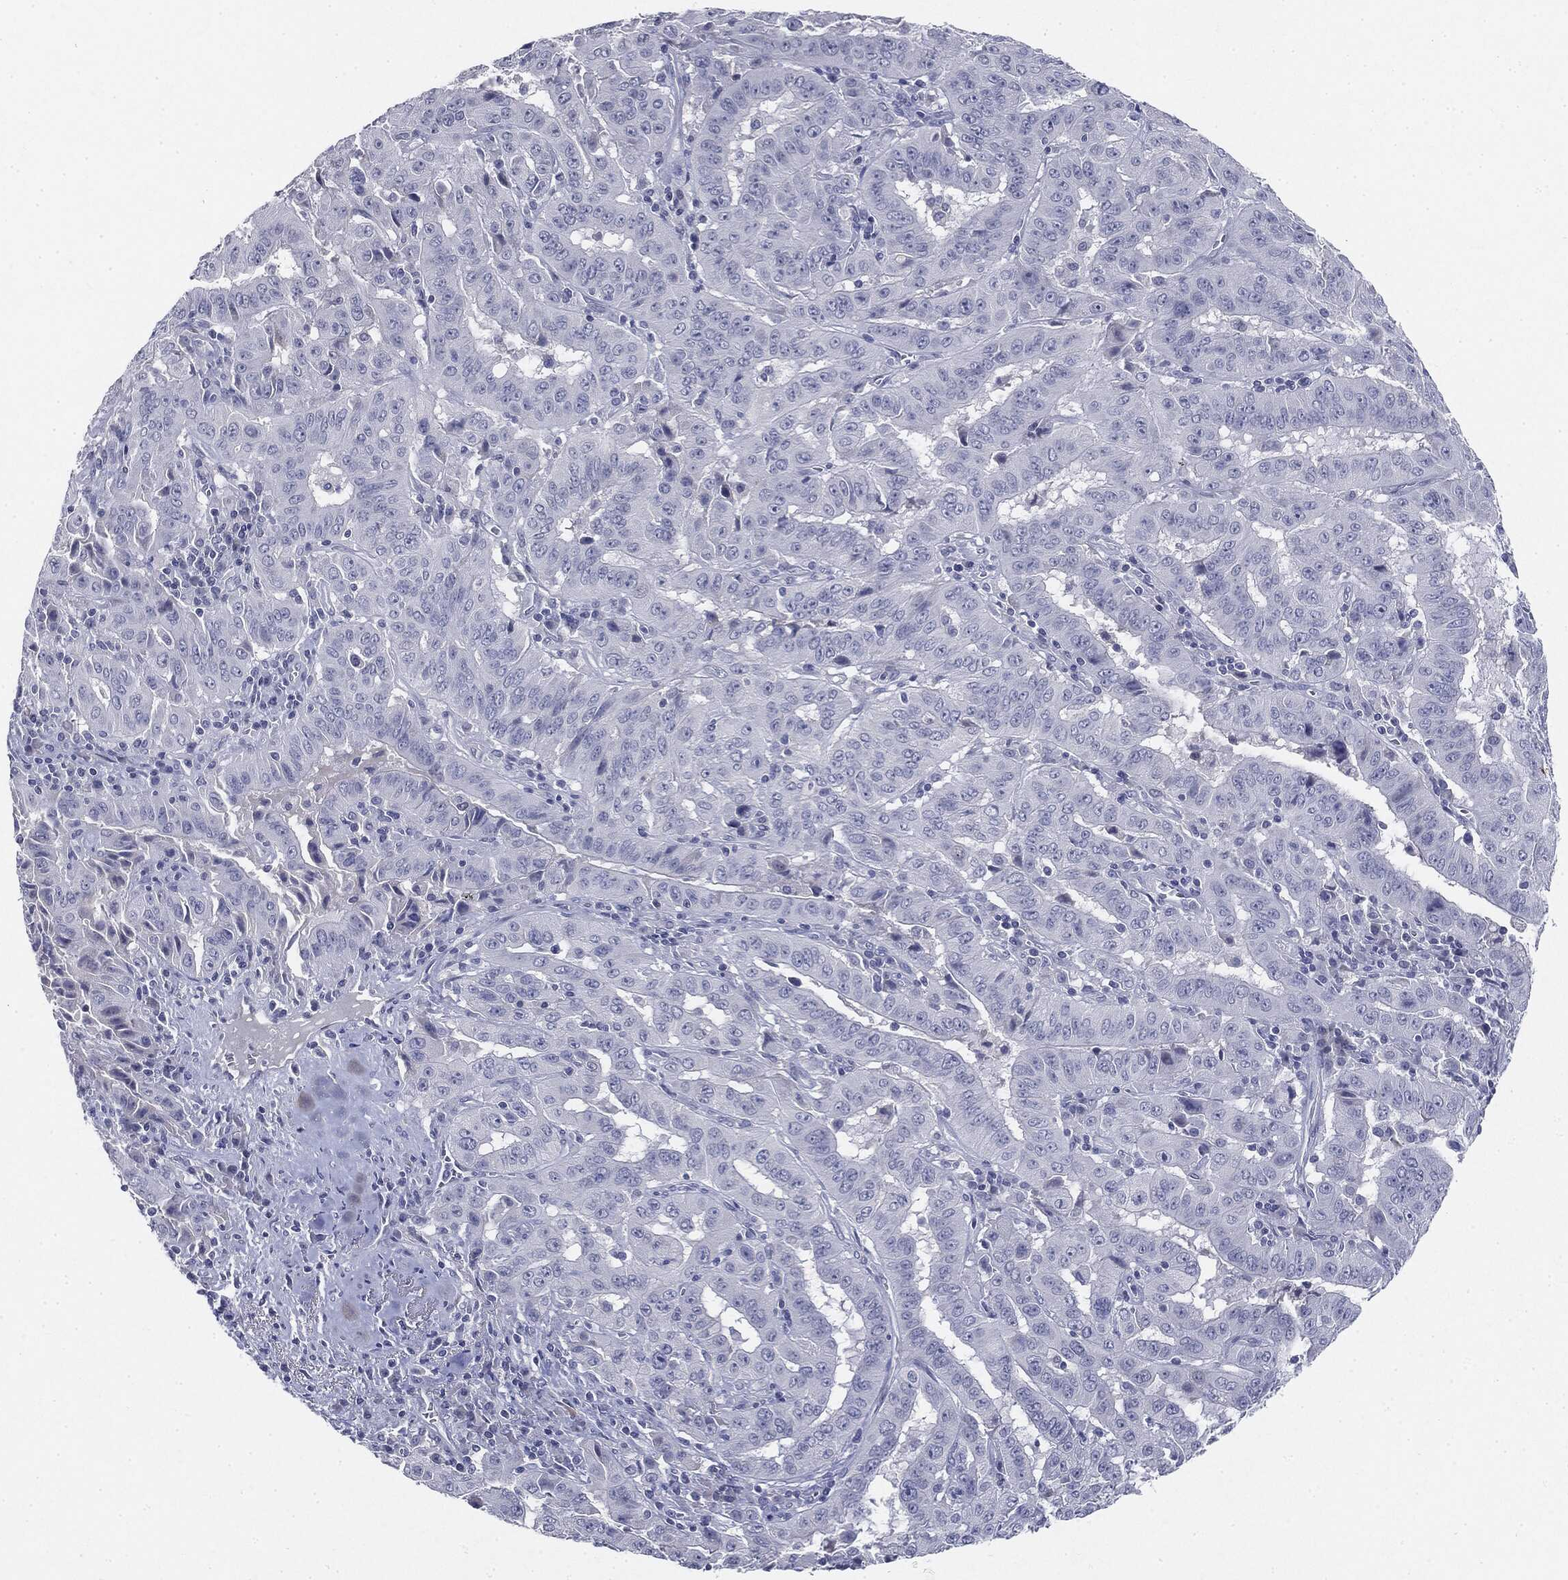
{"staining": {"intensity": "negative", "quantity": "none", "location": "none"}, "tissue": "pancreatic cancer", "cell_type": "Tumor cells", "image_type": "cancer", "snomed": [{"axis": "morphology", "description": "Adenocarcinoma, NOS"}, {"axis": "topography", "description": "Pancreas"}], "caption": "IHC micrograph of neoplastic tissue: pancreatic adenocarcinoma stained with DAB (3,3'-diaminobenzidine) demonstrates no significant protein staining in tumor cells.", "gene": "CGB1", "patient": {"sex": "male", "age": 63}}